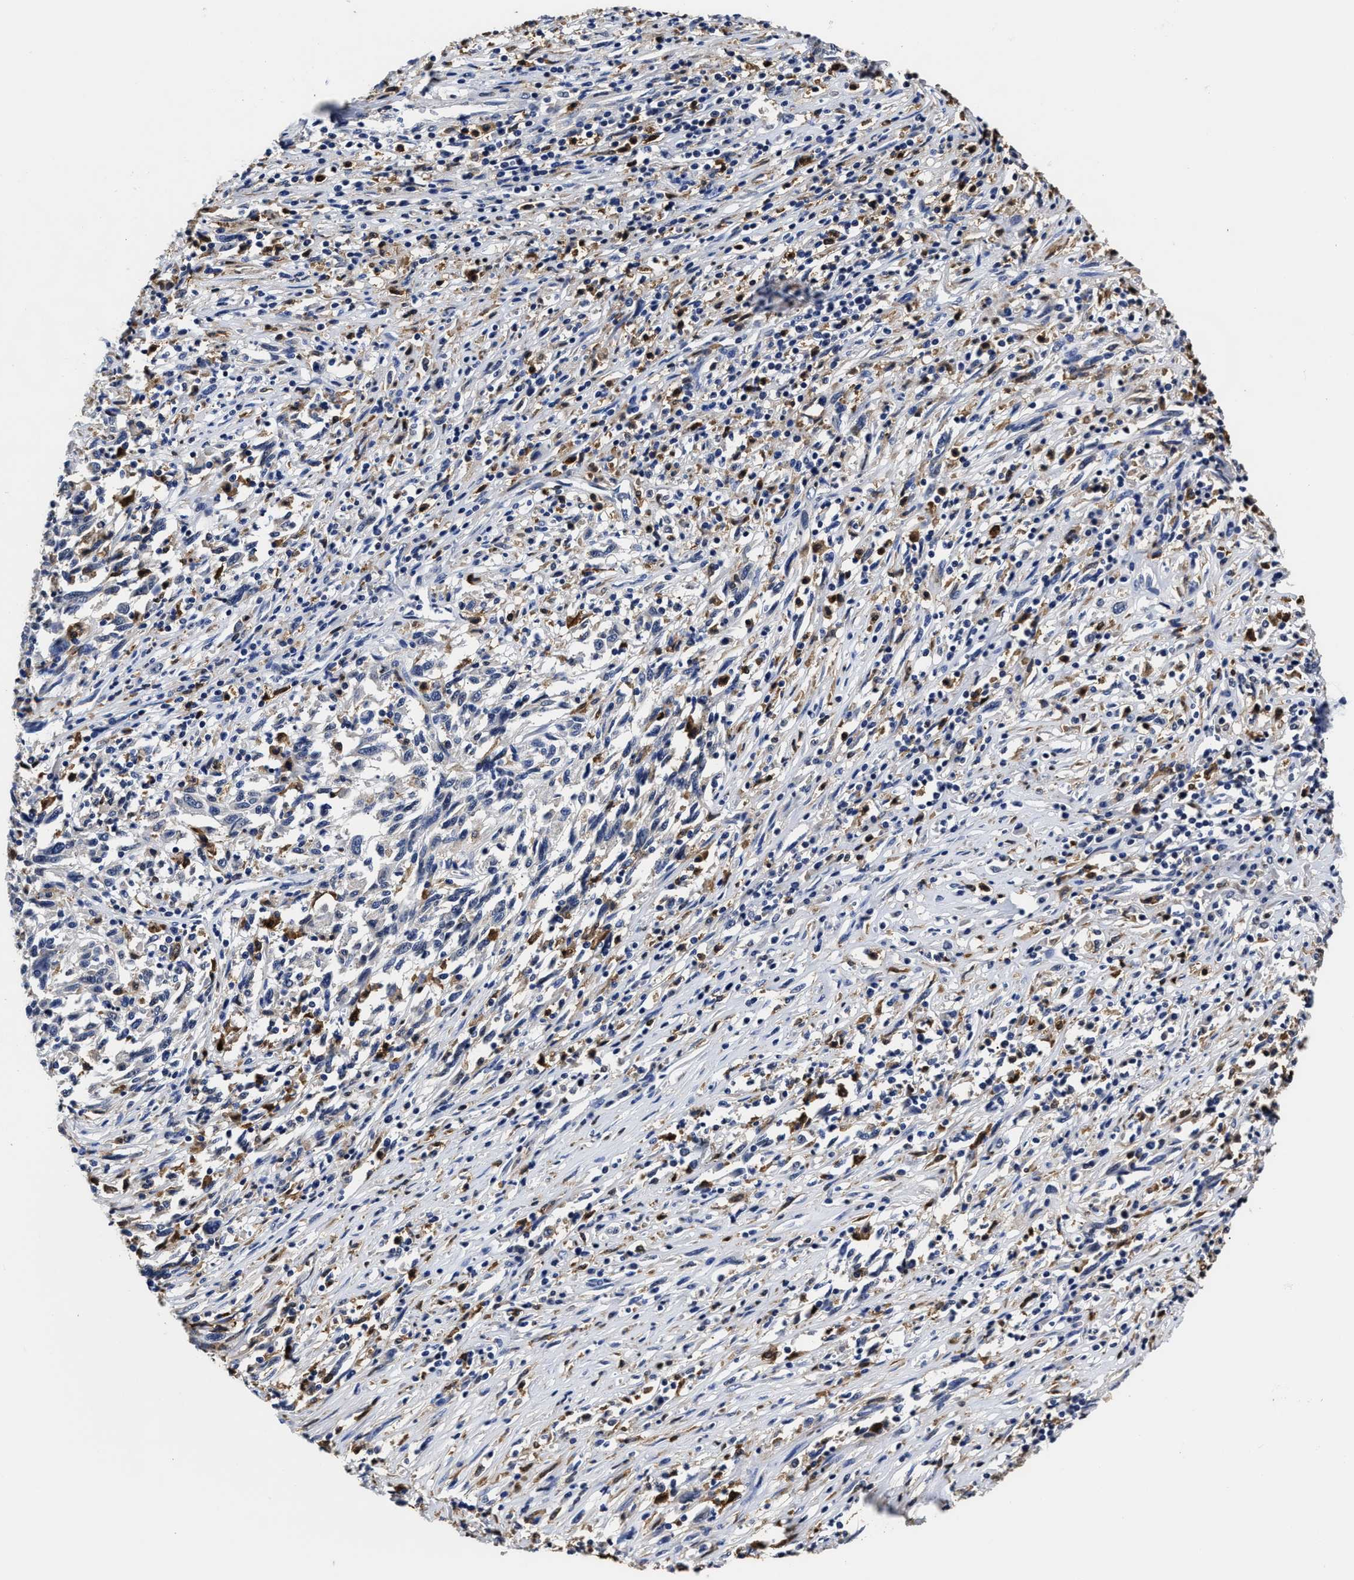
{"staining": {"intensity": "negative", "quantity": "none", "location": "none"}, "tissue": "melanoma", "cell_type": "Tumor cells", "image_type": "cancer", "snomed": [{"axis": "morphology", "description": "Malignant melanoma, Metastatic site"}, {"axis": "topography", "description": "Lymph node"}], "caption": "Tumor cells show no significant protein expression in malignant melanoma (metastatic site).", "gene": "PRPF4B", "patient": {"sex": "male", "age": 61}}